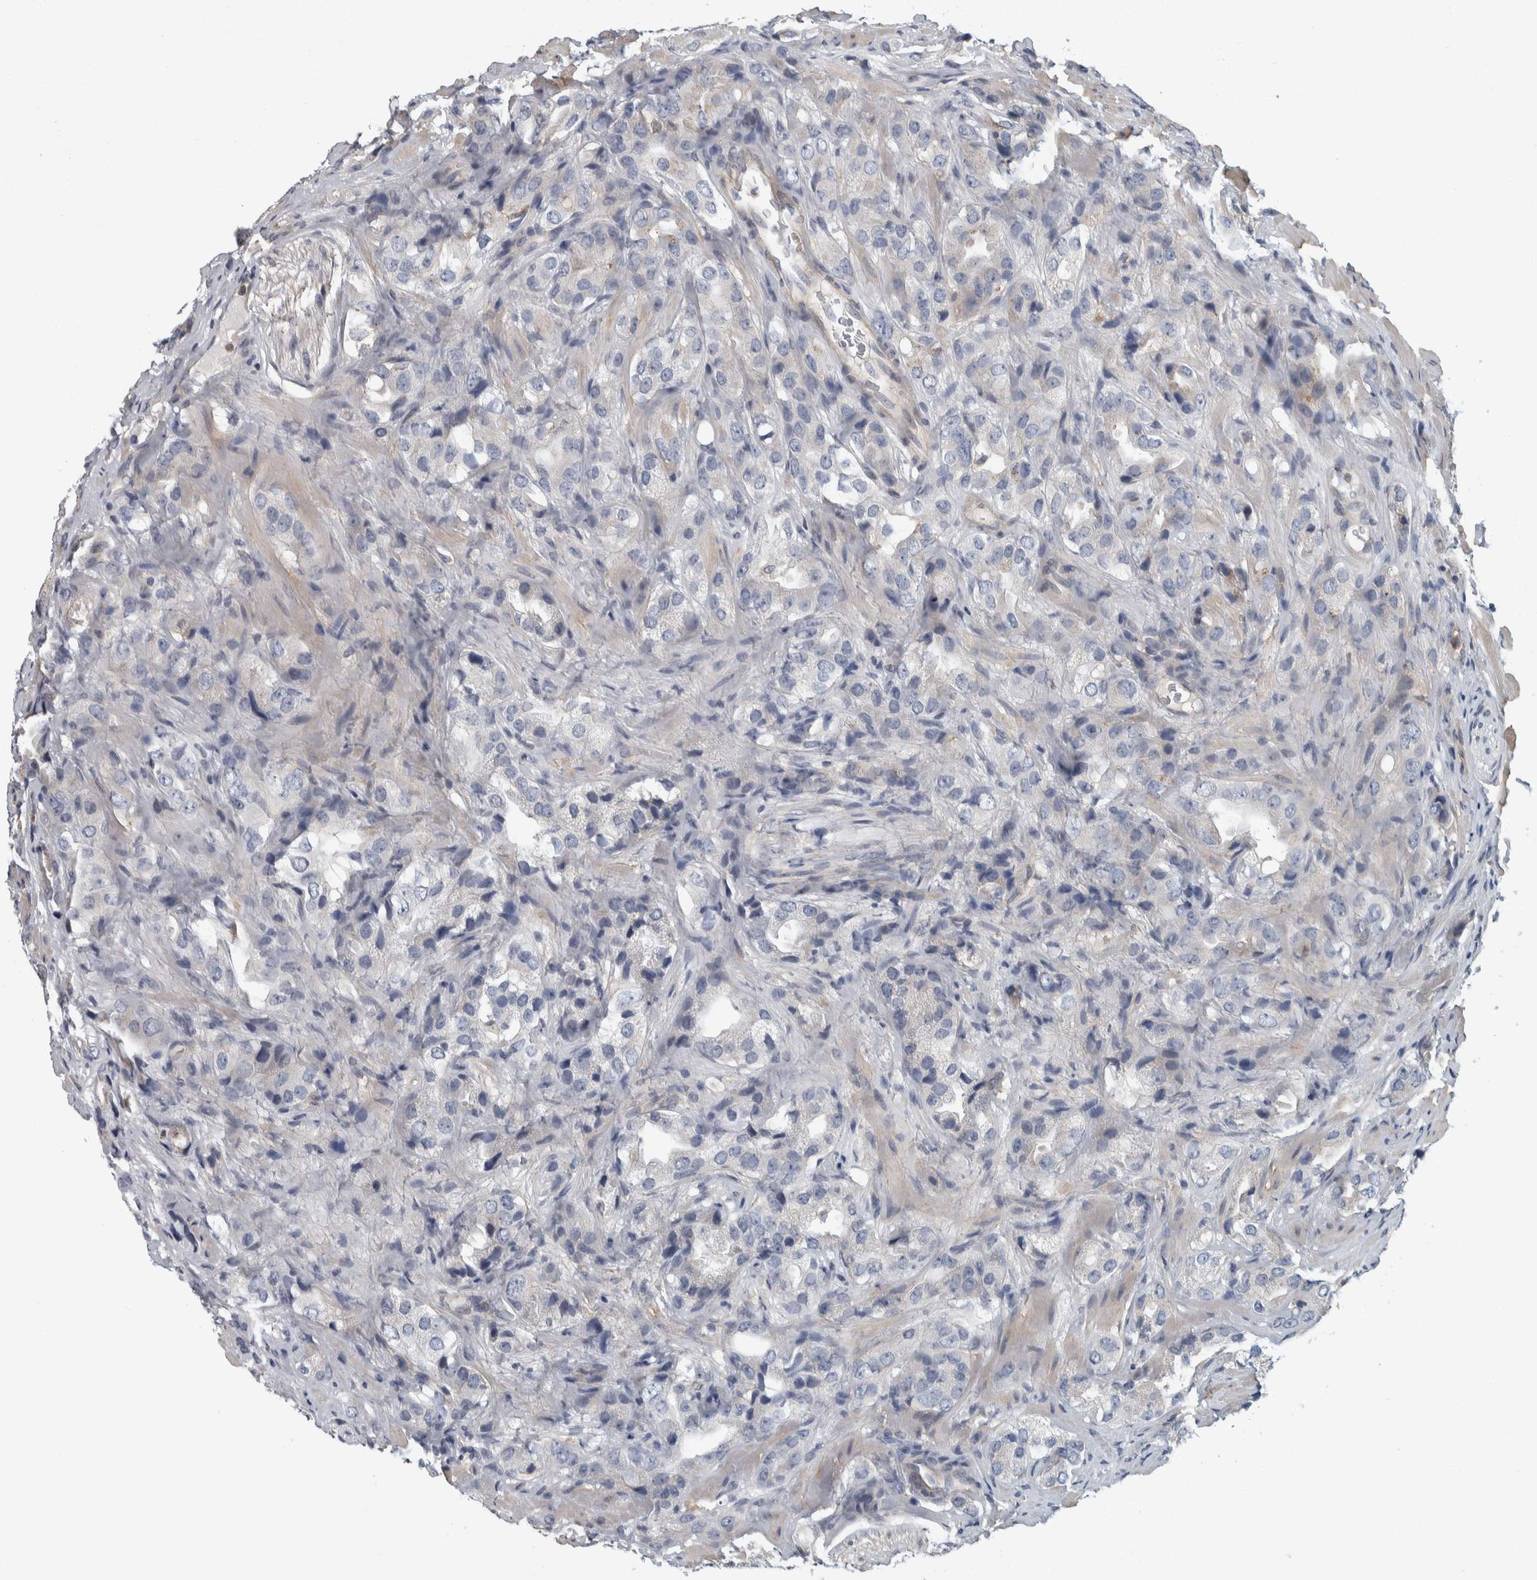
{"staining": {"intensity": "negative", "quantity": "none", "location": "none"}, "tissue": "prostate cancer", "cell_type": "Tumor cells", "image_type": "cancer", "snomed": [{"axis": "morphology", "description": "Adenocarcinoma, High grade"}, {"axis": "topography", "description": "Prostate"}], "caption": "DAB immunohistochemical staining of prostate adenocarcinoma (high-grade) shows no significant positivity in tumor cells. Nuclei are stained in blue.", "gene": "KCNJ3", "patient": {"sex": "male", "age": 63}}